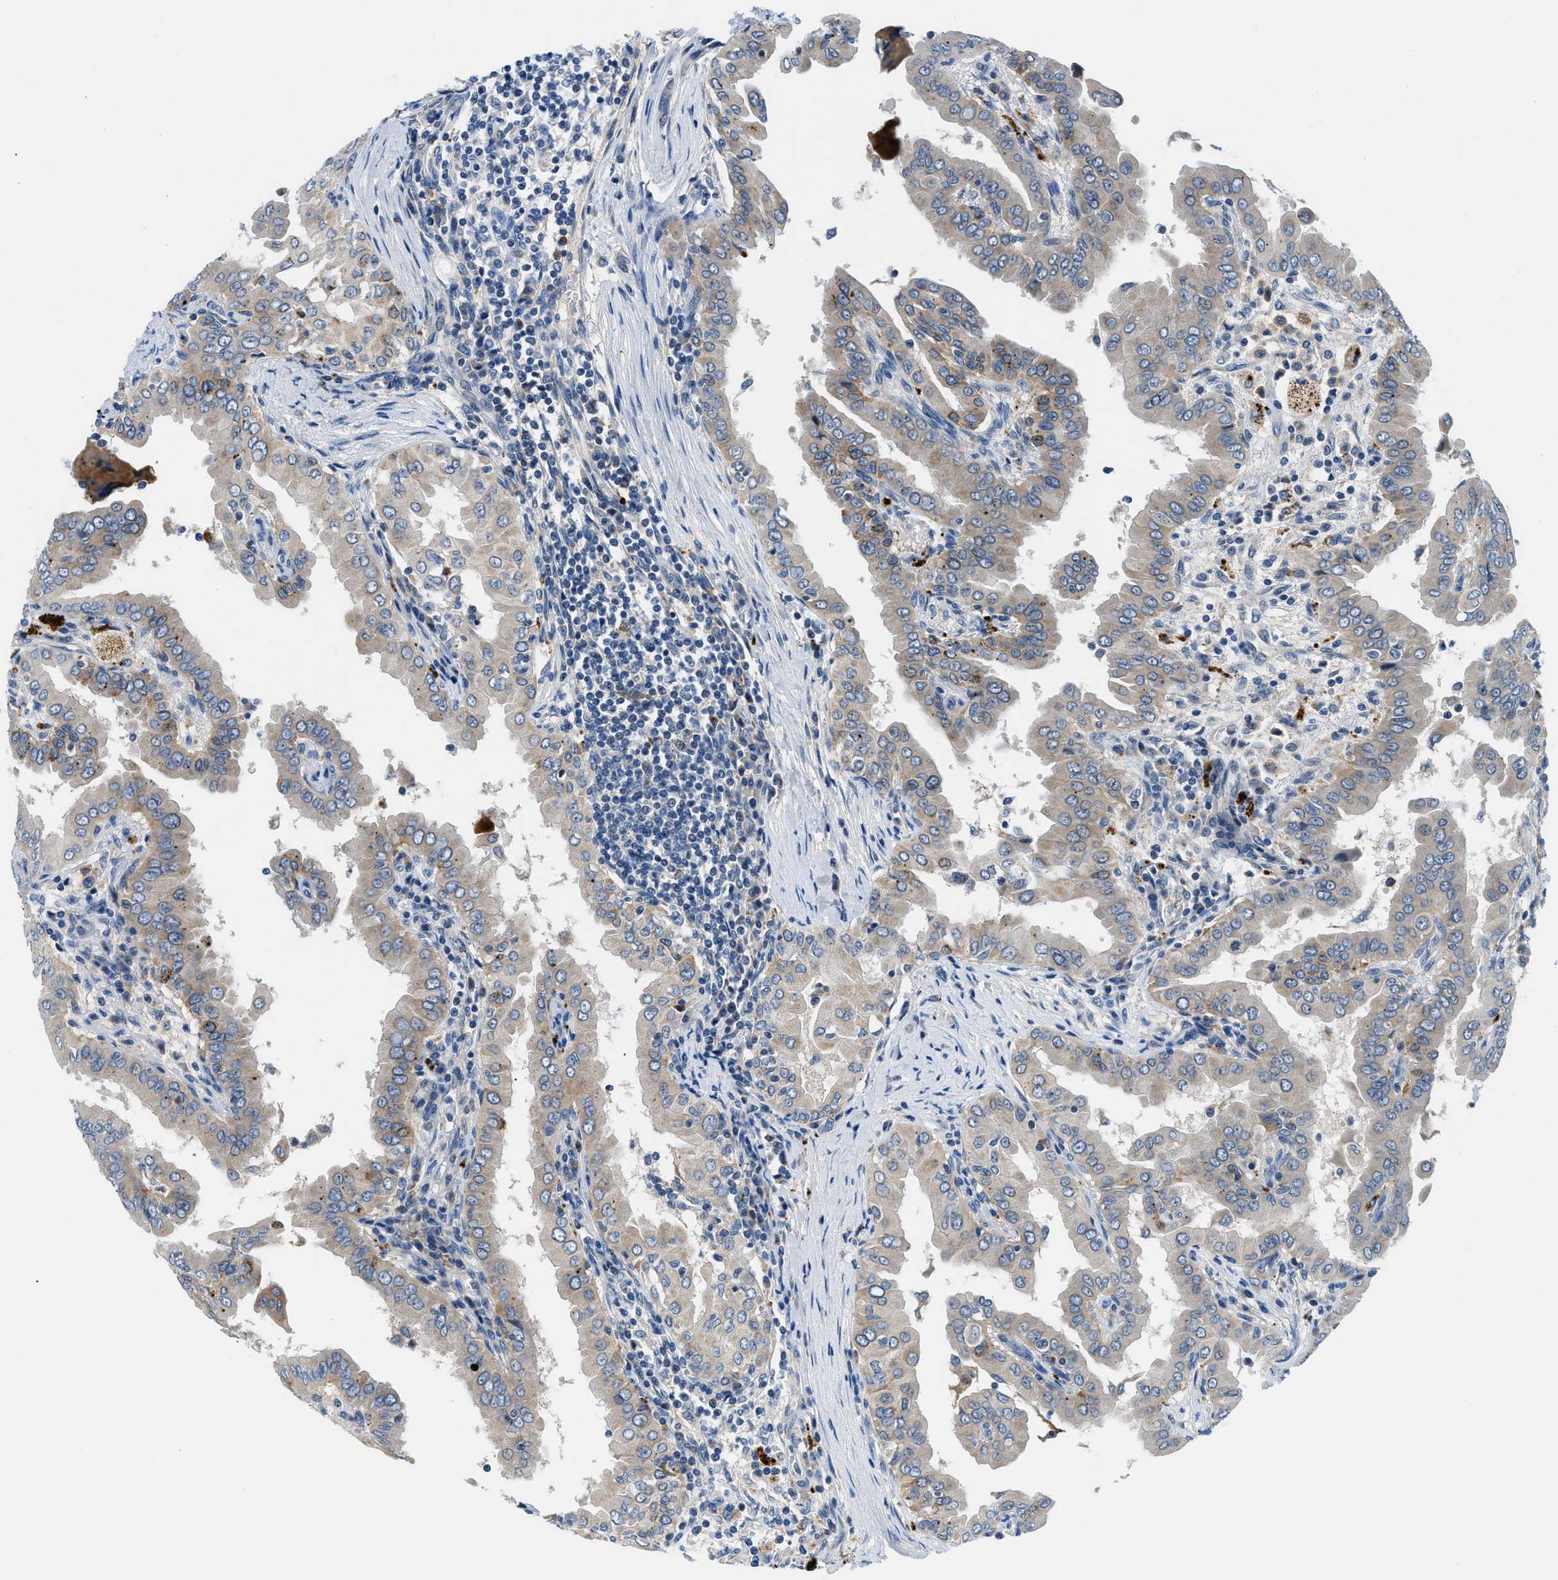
{"staining": {"intensity": "weak", "quantity": ">75%", "location": "cytoplasmic/membranous"}, "tissue": "thyroid cancer", "cell_type": "Tumor cells", "image_type": "cancer", "snomed": [{"axis": "morphology", "description": "Papillary adenocarcinoma, NOS"}, {"axis": "topography", "description": "Thyroid gland"}], "caption": "Immunohistochemical staining of thyroid papillary adenocarcinoma reveals weak cytoplasmic/membranous protein staining in approximately >75% of tumor cells.", "gene": "ADGRE3", "patient": {"sex": "male", "age": 33}}